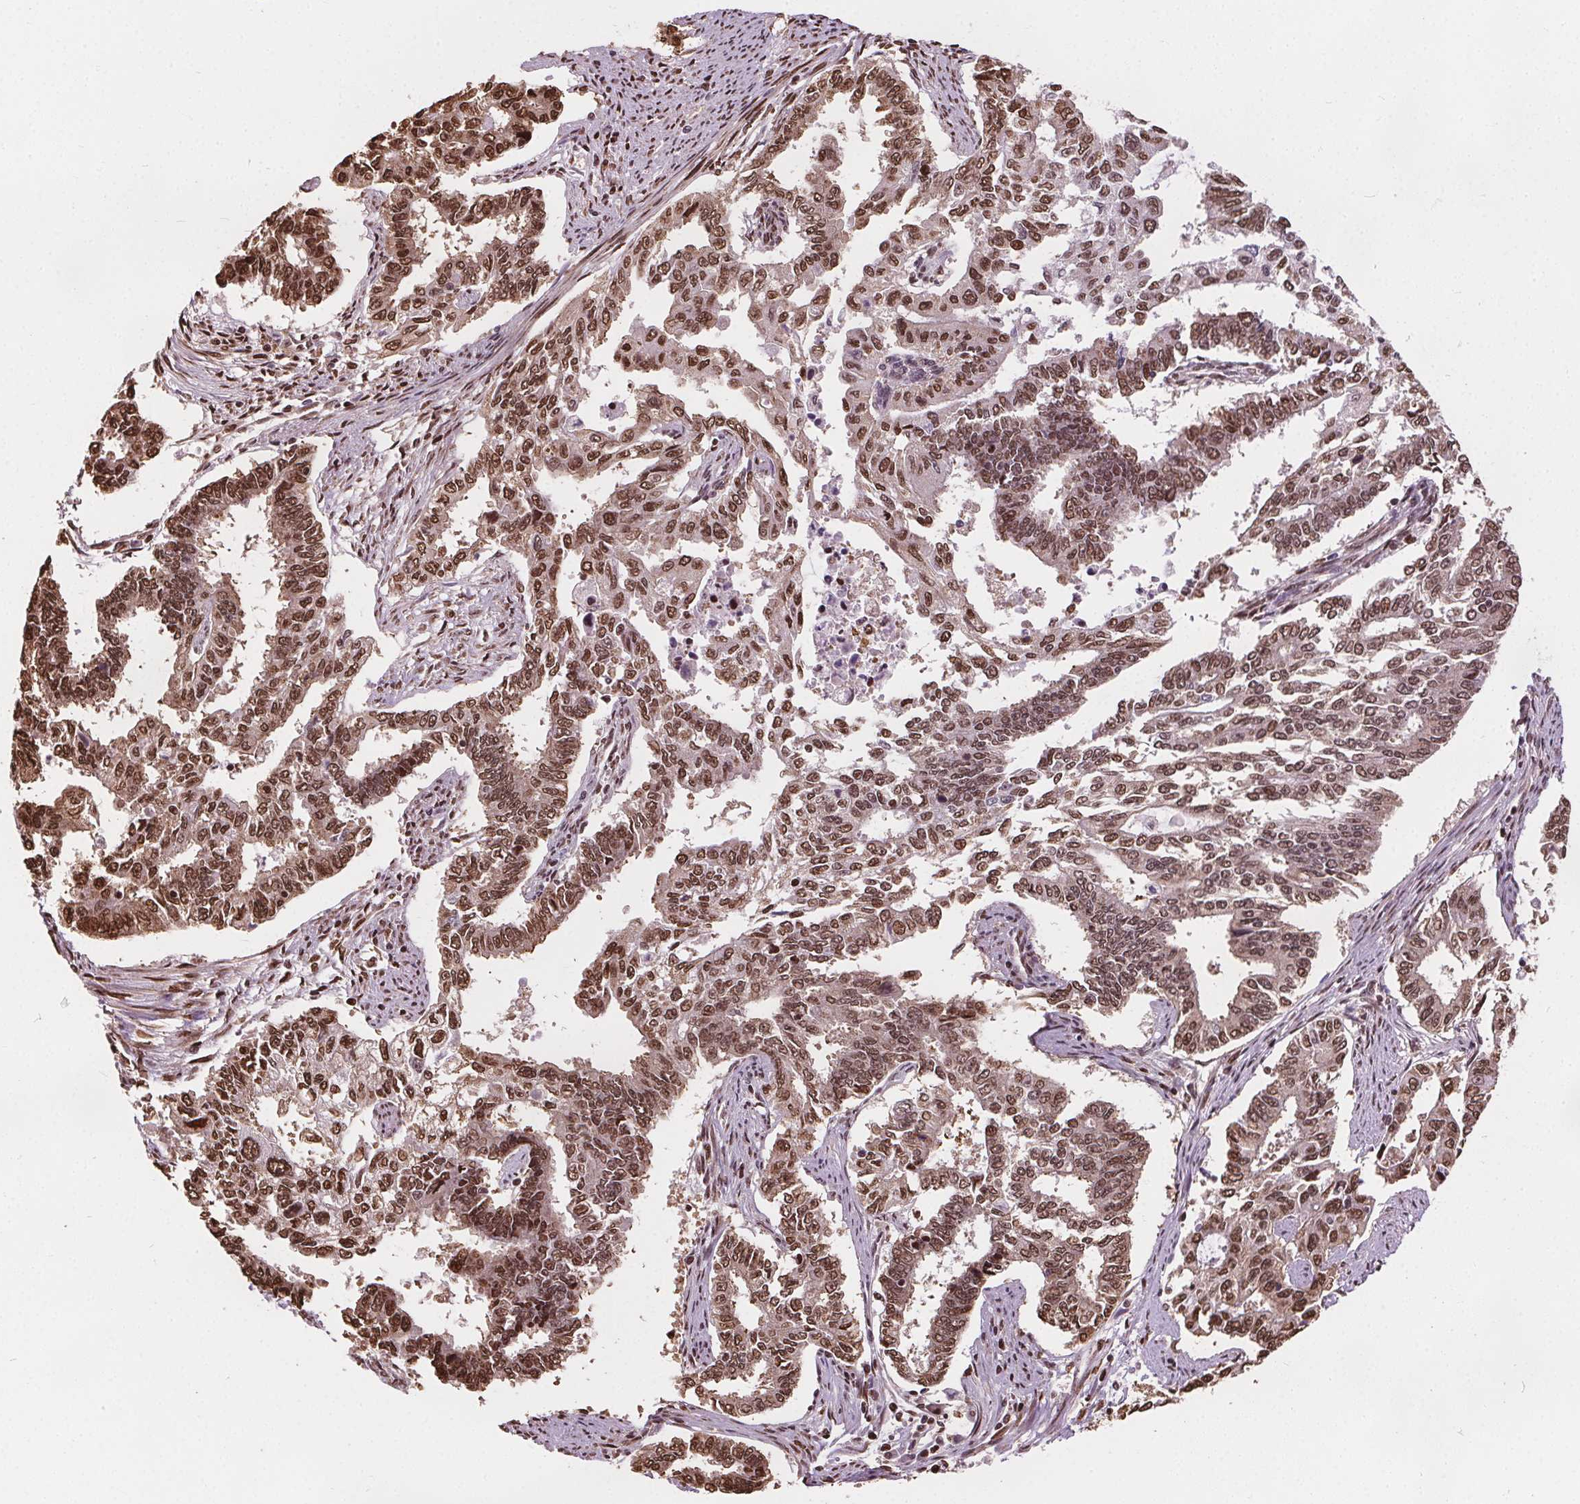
{"staining": {"intensity": "strong", "quantity": ">75%", "location": "nuclear"}, "tissue": "endometrial cancer", "cell_type": "Tumor cells", "image_type": "cancer", "snomed": [{"axis": "morphology", "description": "Adenocarcinoma, NOS"}, {"axis": "topography", "description": "Uterus"}], "caption": "Protein staining displays strong nuclear staining in approximately >75% of tumor cells in endometrial cancer.", "gene": "ISLR2", "patient": {"sex": "female", "age": 59}}